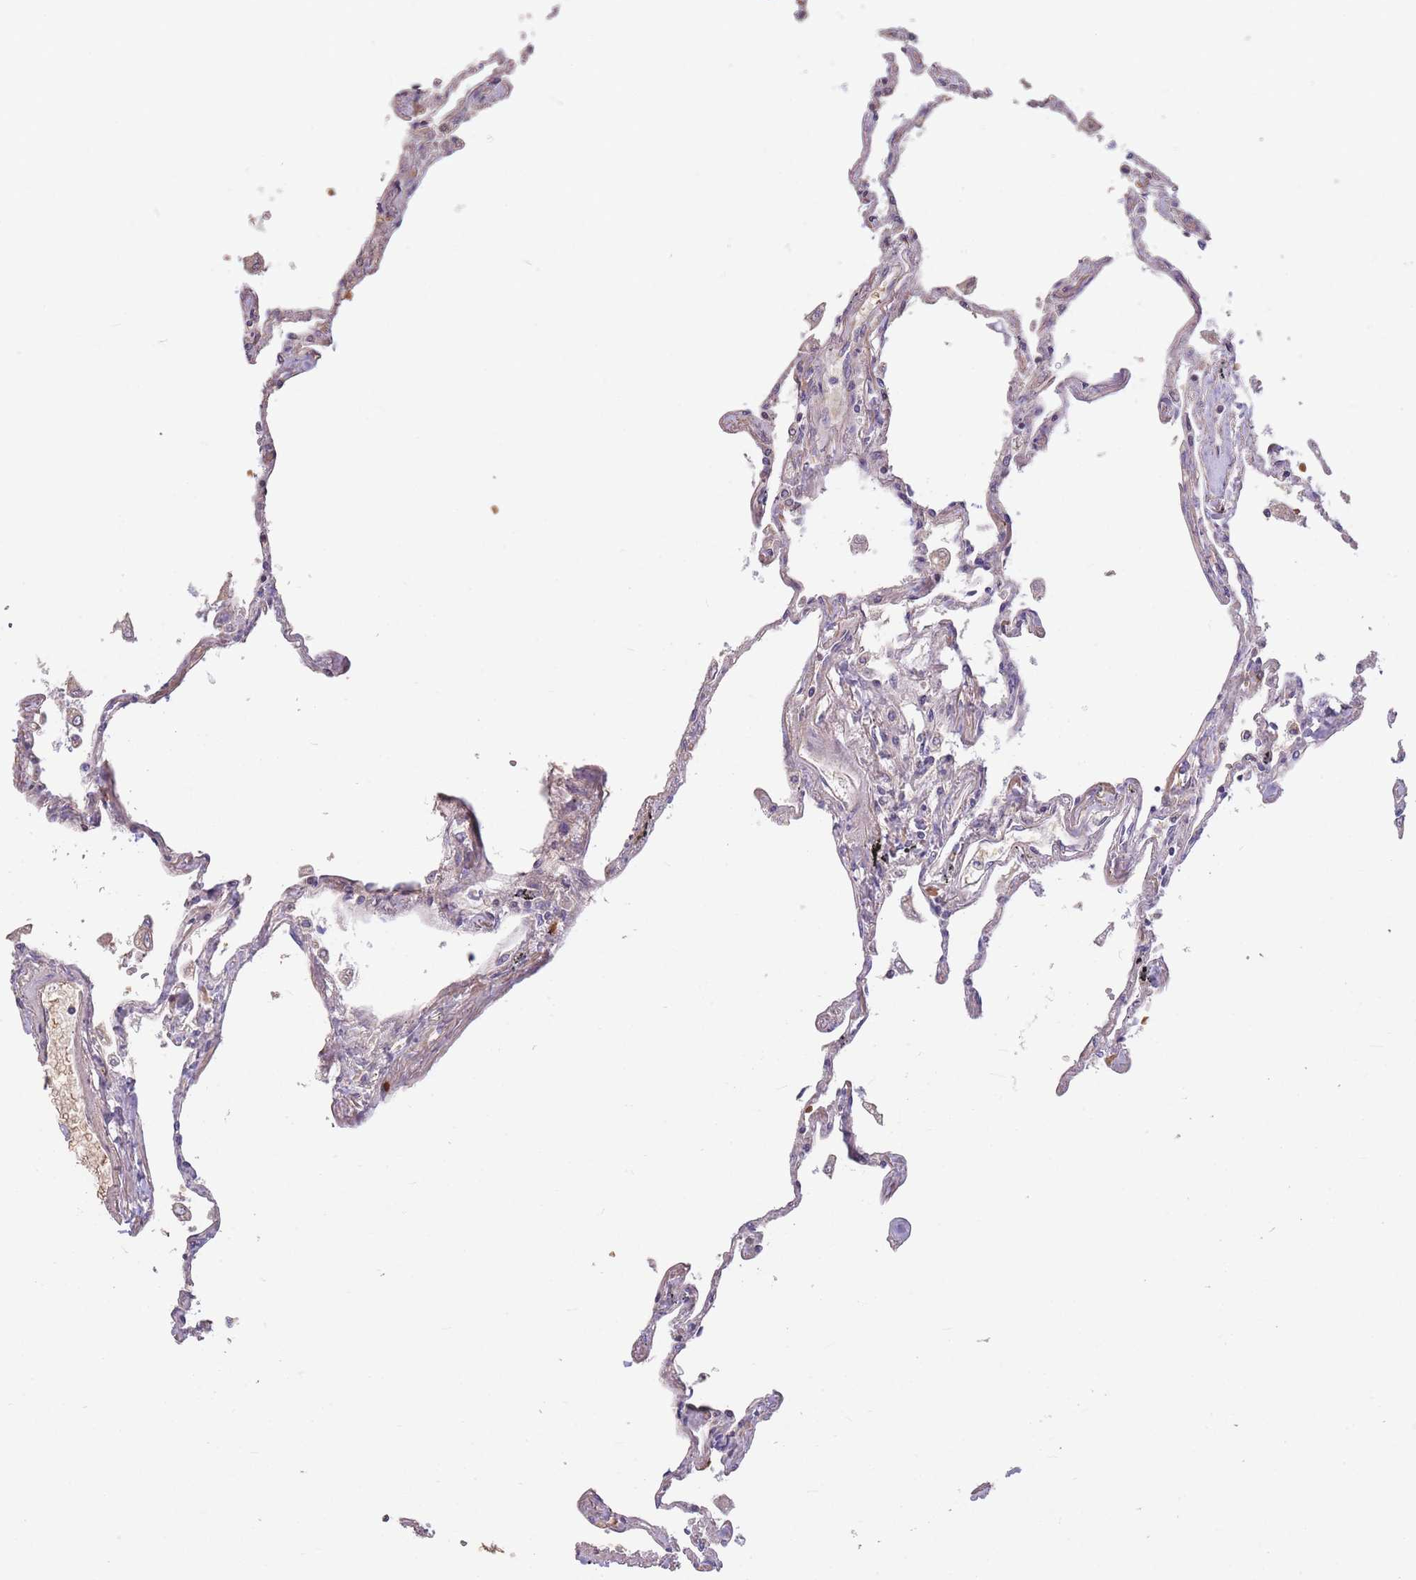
{"staining": {"intensity": "negative", "quantity": "none", "location": "none"}, "tissue": "lung", "cell_type": "Alveolar cells", "image_type": "normal", "snomed": [{"axis": "morphology", "description": "Normal tissue, NOS"}, {"axis": "topography", "description": "Lung"}], "caption": "DAB (3,3'-diaminobenzidine) immunohistochemical staining of benign lung displays no significant staining in alveolar cells.", "gene": "ANKRD53", "patient": {"sex": "female", "age": 67}}